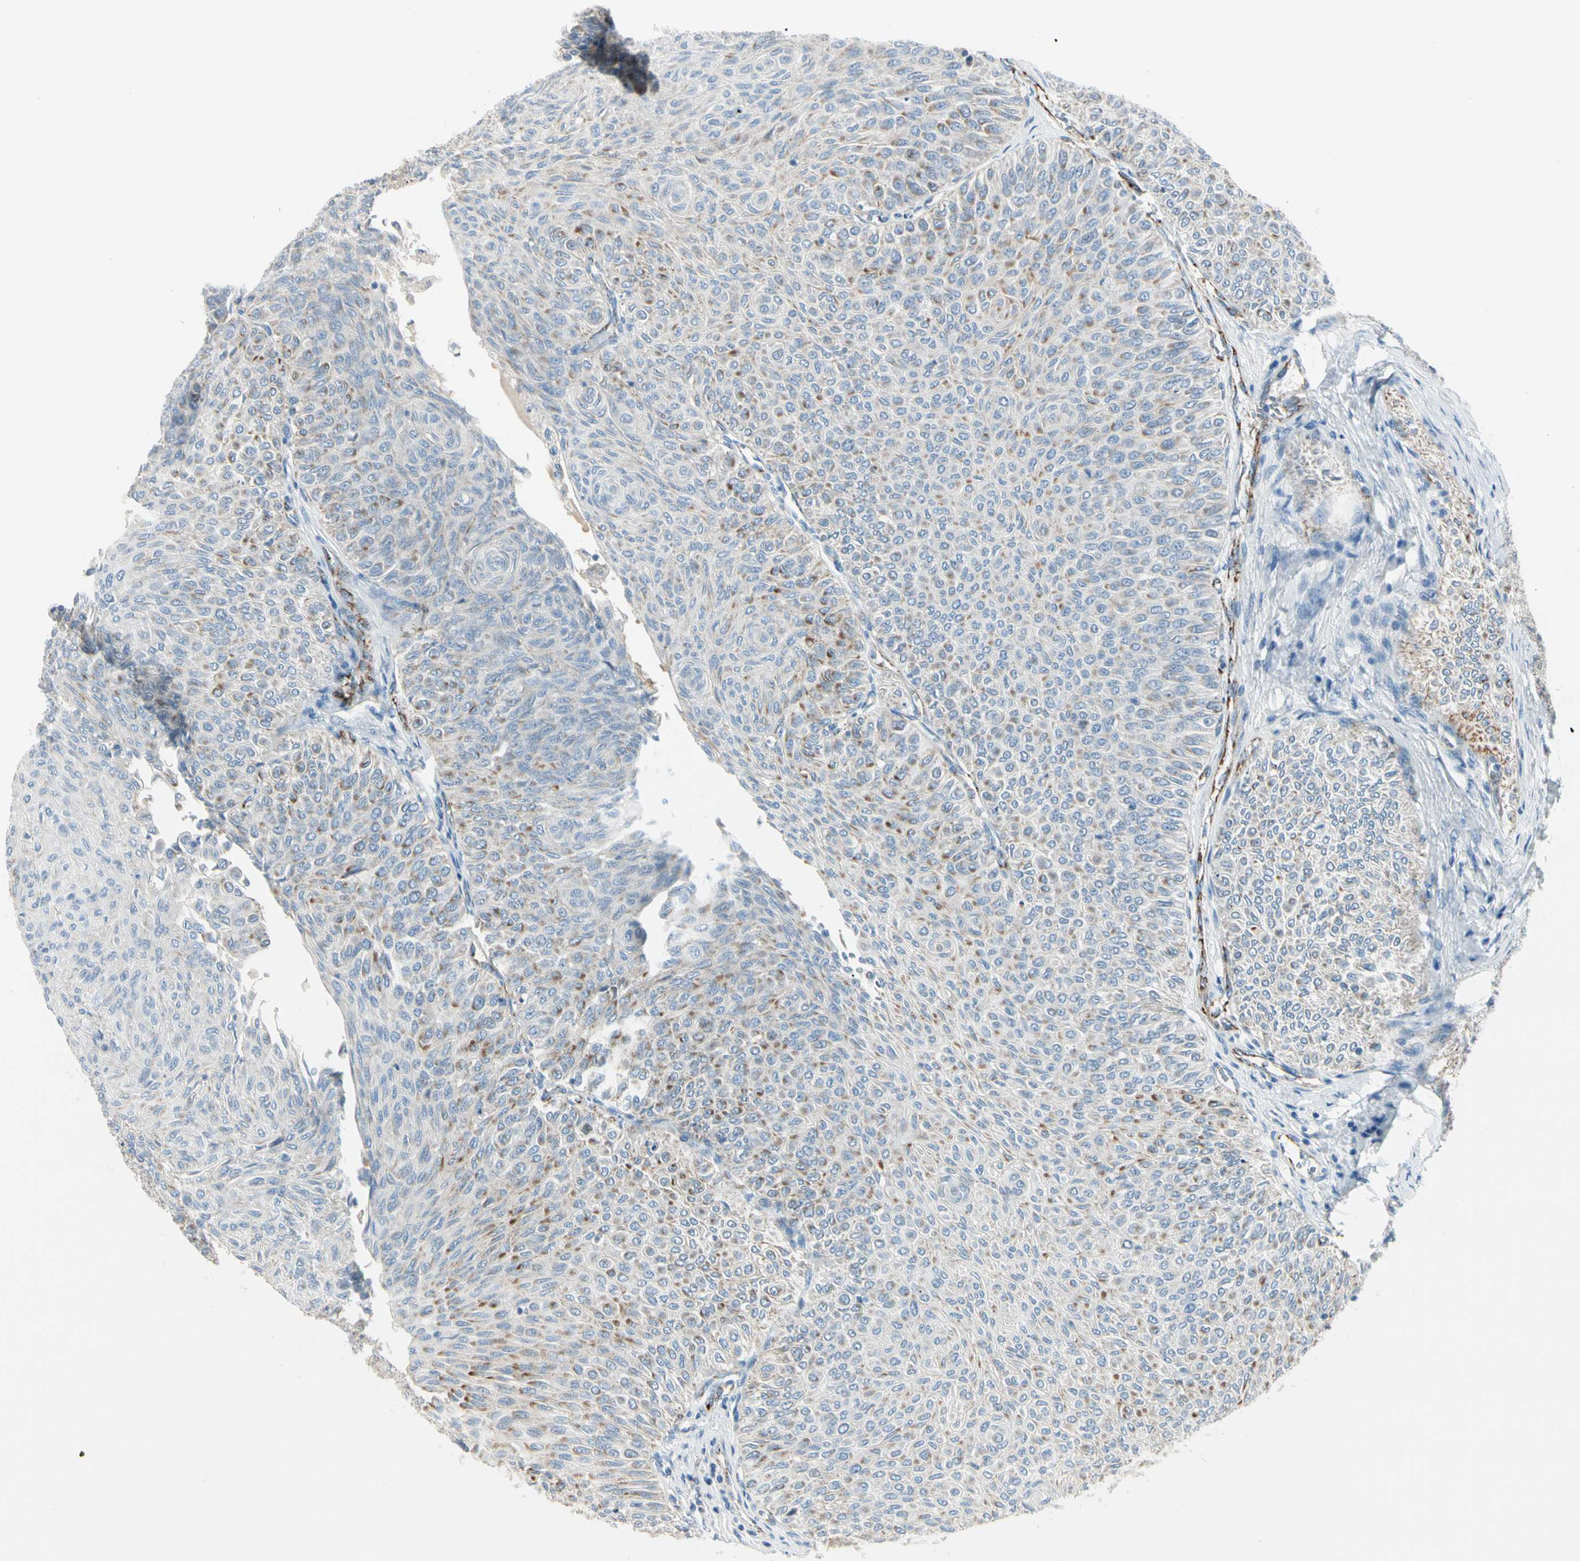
{"staining": {"intensity": "moderate", "quantity": "25%-75%", "location": "cytoplasmic/membranous"}, "tissue": "urothelial cancer", "cell_type": "Tumor cells", "image_type": "cancer", "snomed": [{"axis": "morphology", "description": "Urothelial carcinoma, Low grade"}, {"axis": "topography", "description": "Urinary bladder"}], "caption": "IHC staining of urothelial carcinoma (low-grade), which displays medium levels of moderate cytoplasmic/membranous positivity in approximately 25%-75% of tumor cells indicating moderate cytoplasmic/membranous protein positivity. The staining was performed using DAB (brown) for protein detection and nuclei were counterstained in hematoxylin (blue).", "gene": "SLC6A15", "patient": {"sex": "male", "age": 78}}